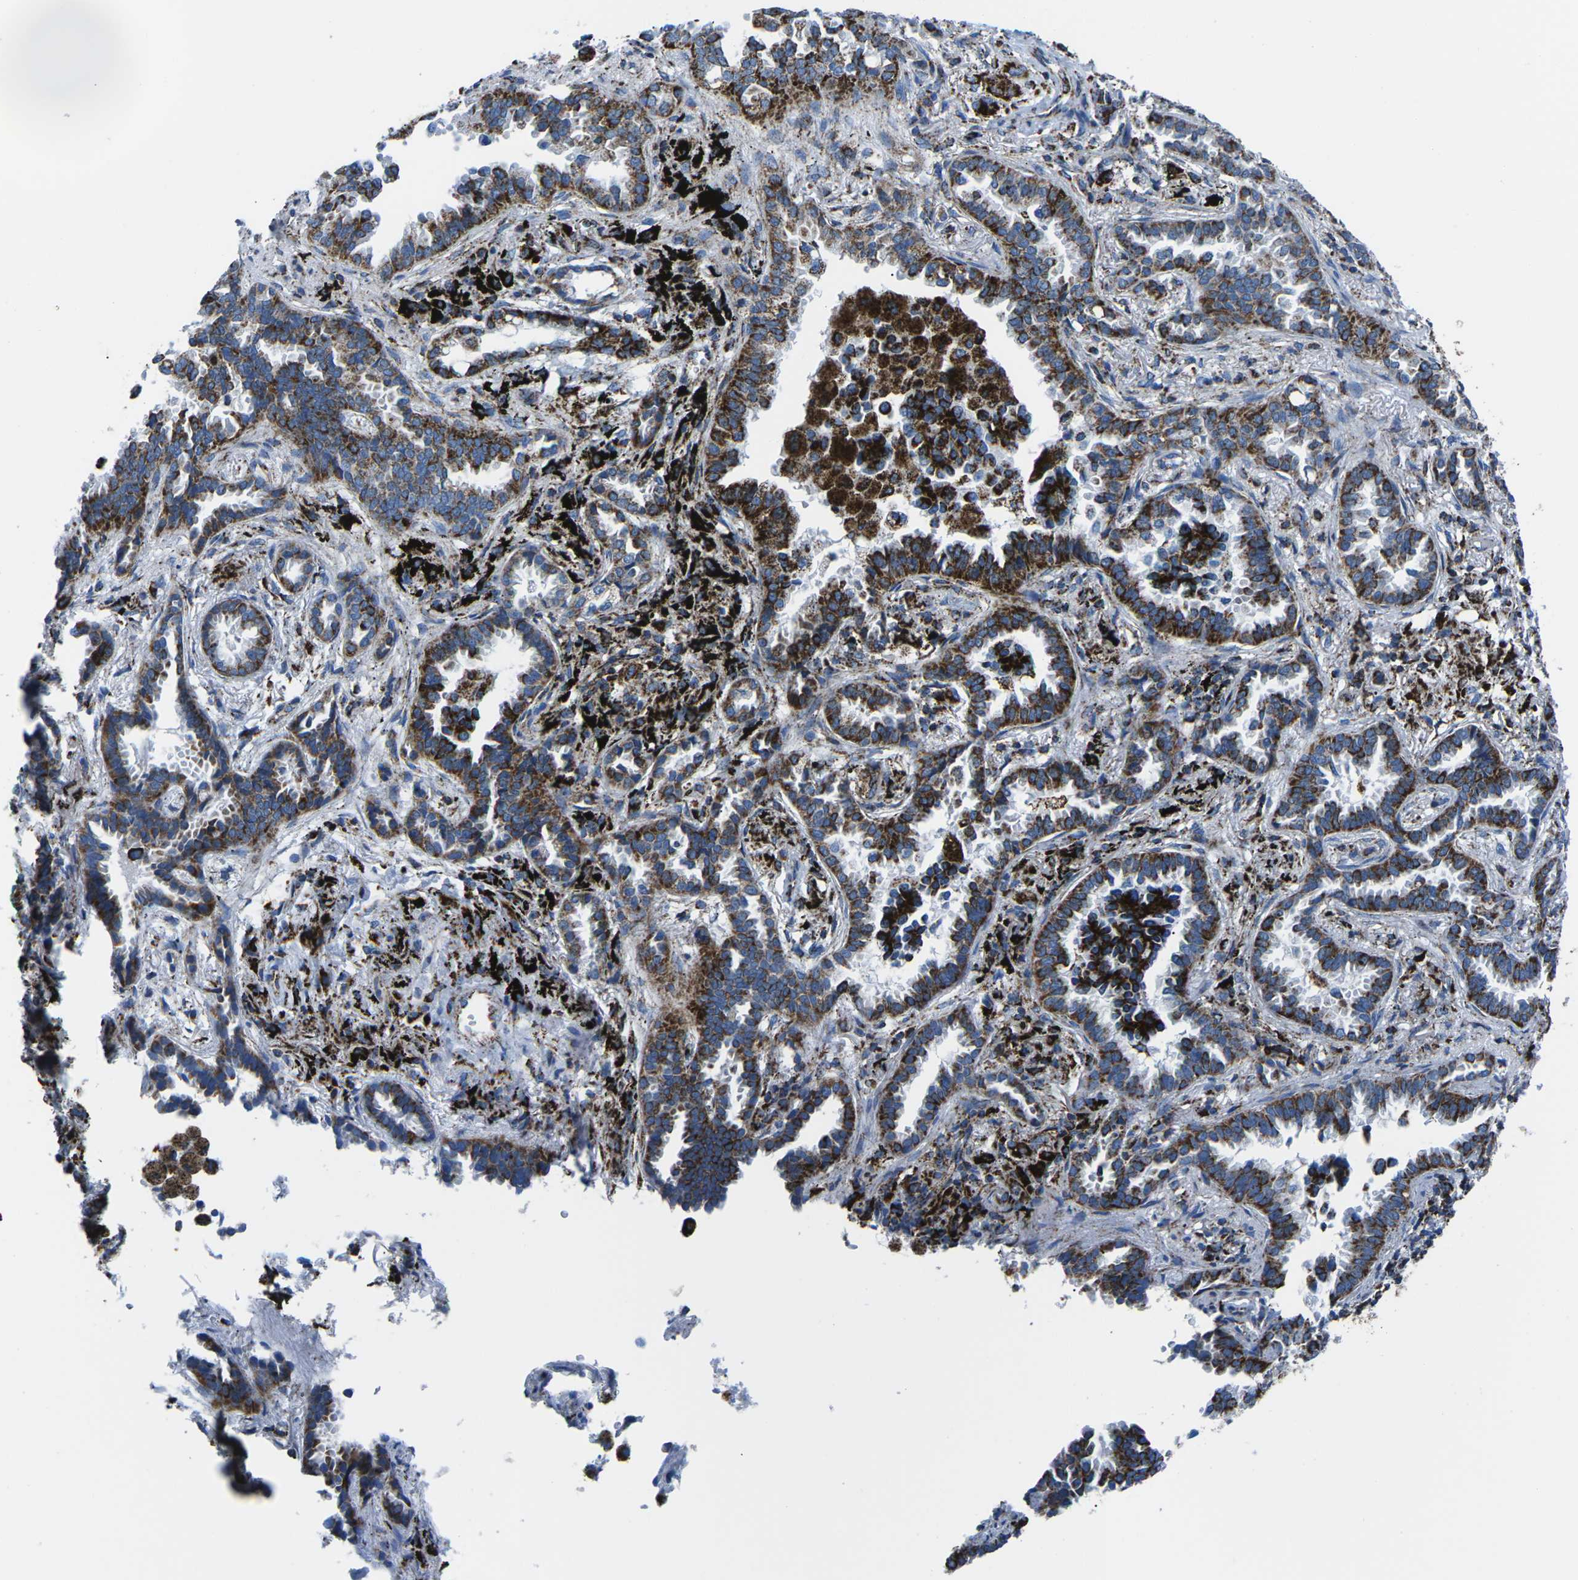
{"staining": {"intensity": "strong", "quantity": "25%-75%", "location": "cytoplasmic/membranous"}, "tissue": "lung cancer", "cell_type": "Tumor cells", "image_type": "cancer", "snomed": [{"axis": "morphology", "description": "Normal tissue, NOS"}, {"axis": "morphology", "description": "Adenocarcinoma, NOS"}, {"axis": "topography", "description": "Lung"}], "caption": "Strong cytoplasmic/membranous expression is identified in approximately 25%-75% of tumor cells in lung cancer.", "gene": "MT-CO2", "patient": {"sex": "male", "age": 59}}